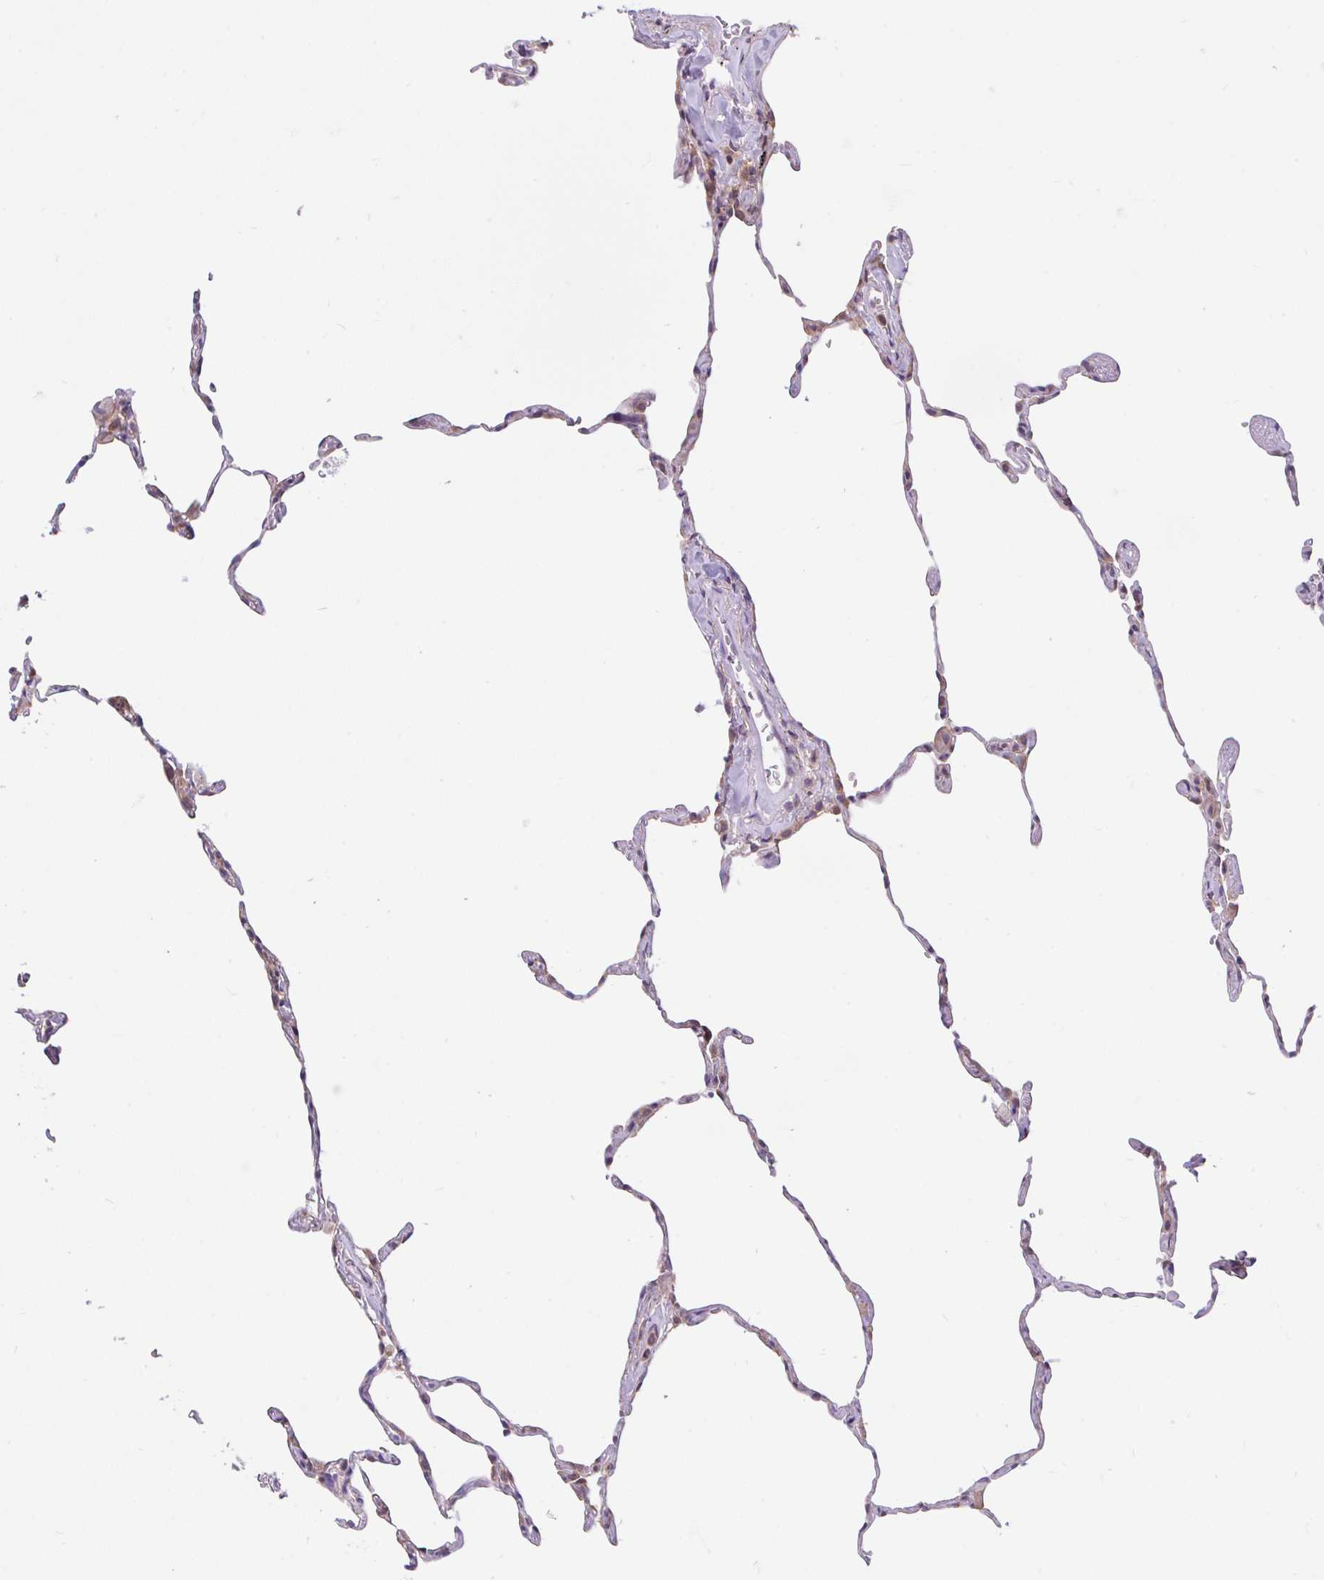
{"staining": {"intensity": "moderate", "quantity": "25%-75%", "location": "cytoplasmic/membranous"}, "tissue": "lung", "cell_type": "Alveolar cells", "image_type": "normal", "snomed": [{"axis": "morphology", "description": "Normal tissue, NOS"}, {"axis": "topography", "description": "Lung"}], "caption": "This photomicrograph displays immunohistochemistry staining of unremarkable lung, with medium moderate cytoplasmic/membranous positivity in approximately 25%-75% of alveolar cells.", "gene": "RALBP1", "patient": {"sex": "female", "age": 57}}